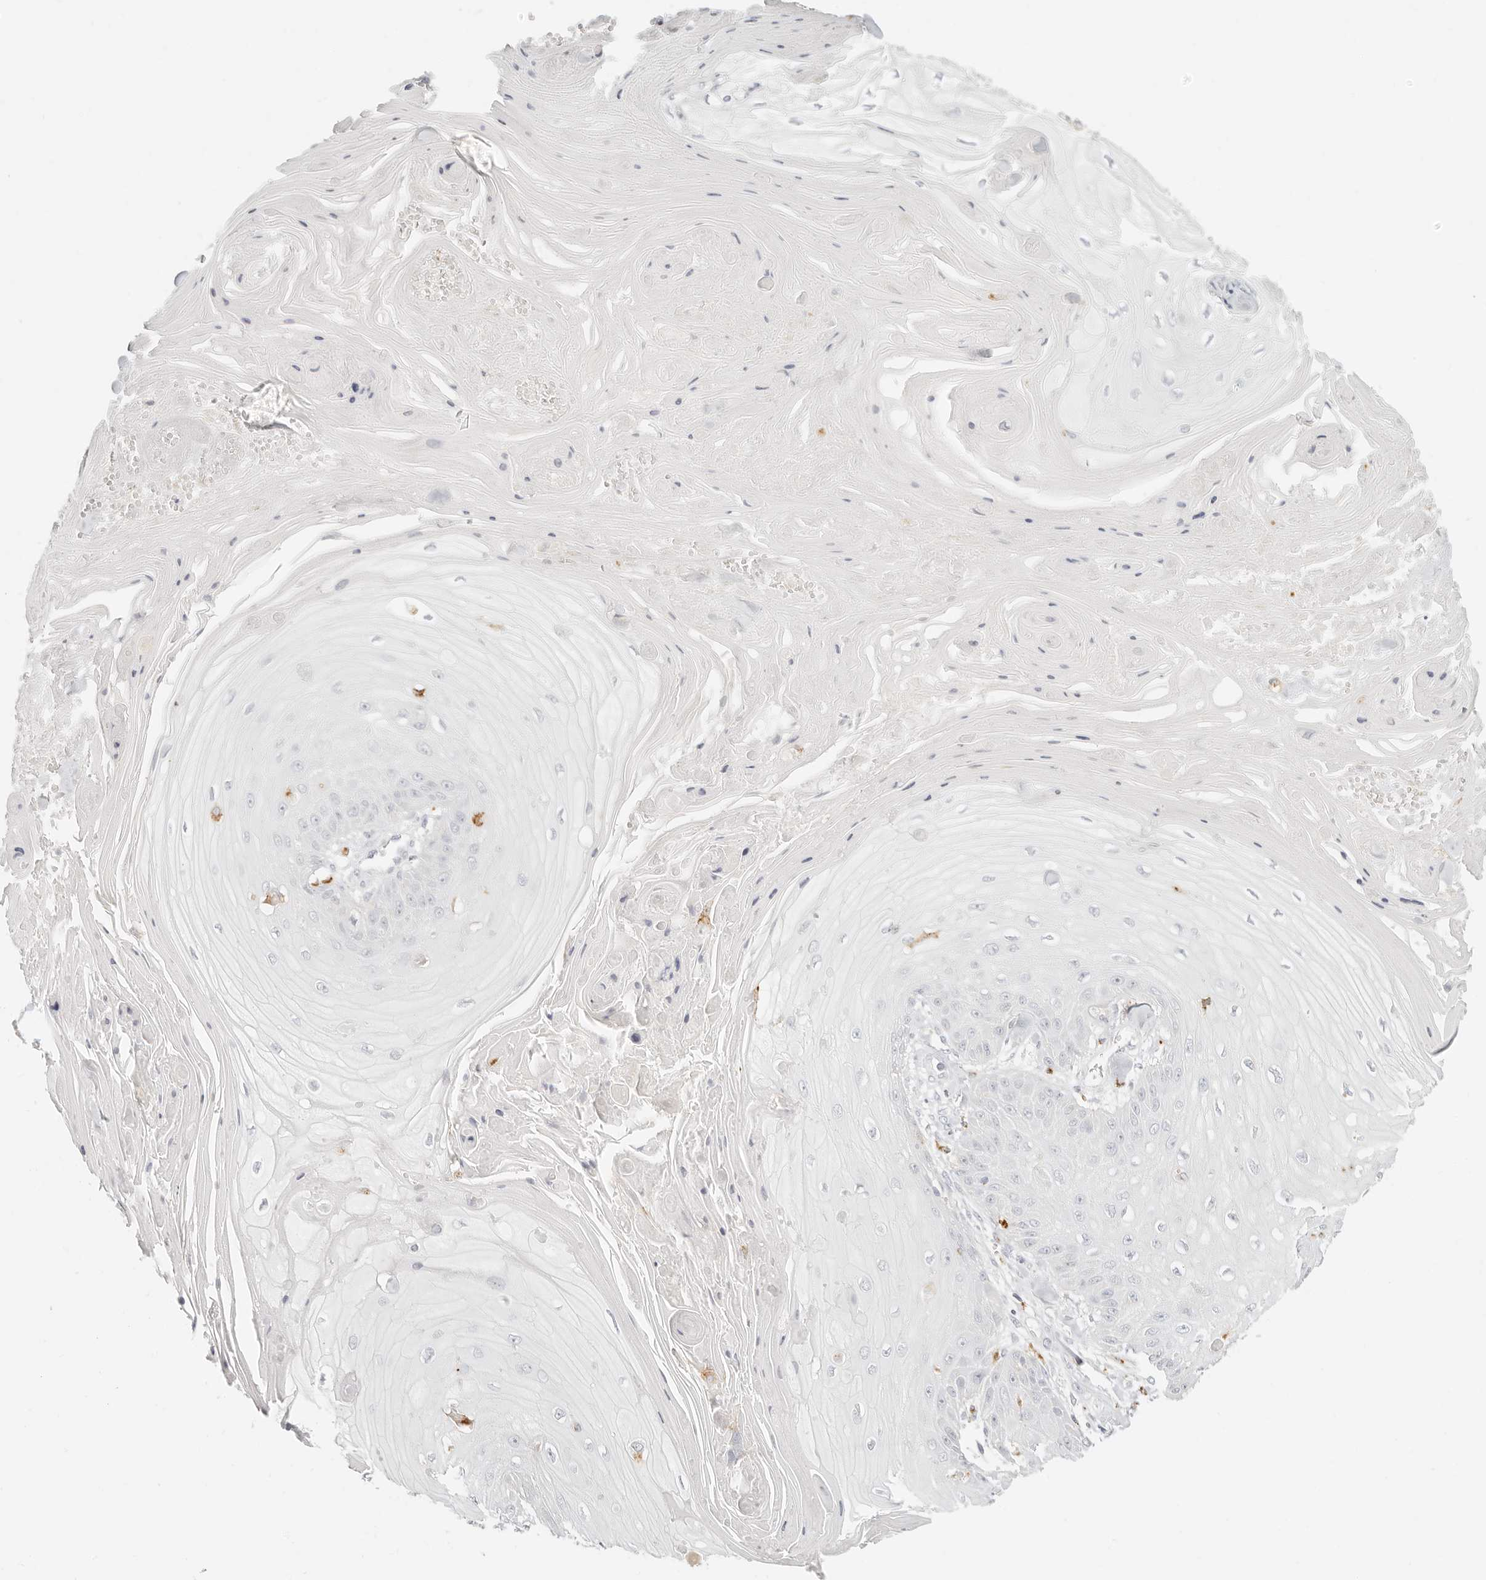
{"staining": {"intensity": "negative", "quantity": "none", "location": "none"}, "tissue": "skin cancer", "cell_type": "Tumor cells", "image_type": "cancer", "snomed": [{"axis": "morphology", "description": "Squamous cell carcinoma, NOS"}, {"axis": "topography", "description": "Skin"}], "caption": "Tumor cells are negative for brown protein staining in skin cancer.", "gene": "RNASET2", "patient": {"sex": "male", "age": 74}}